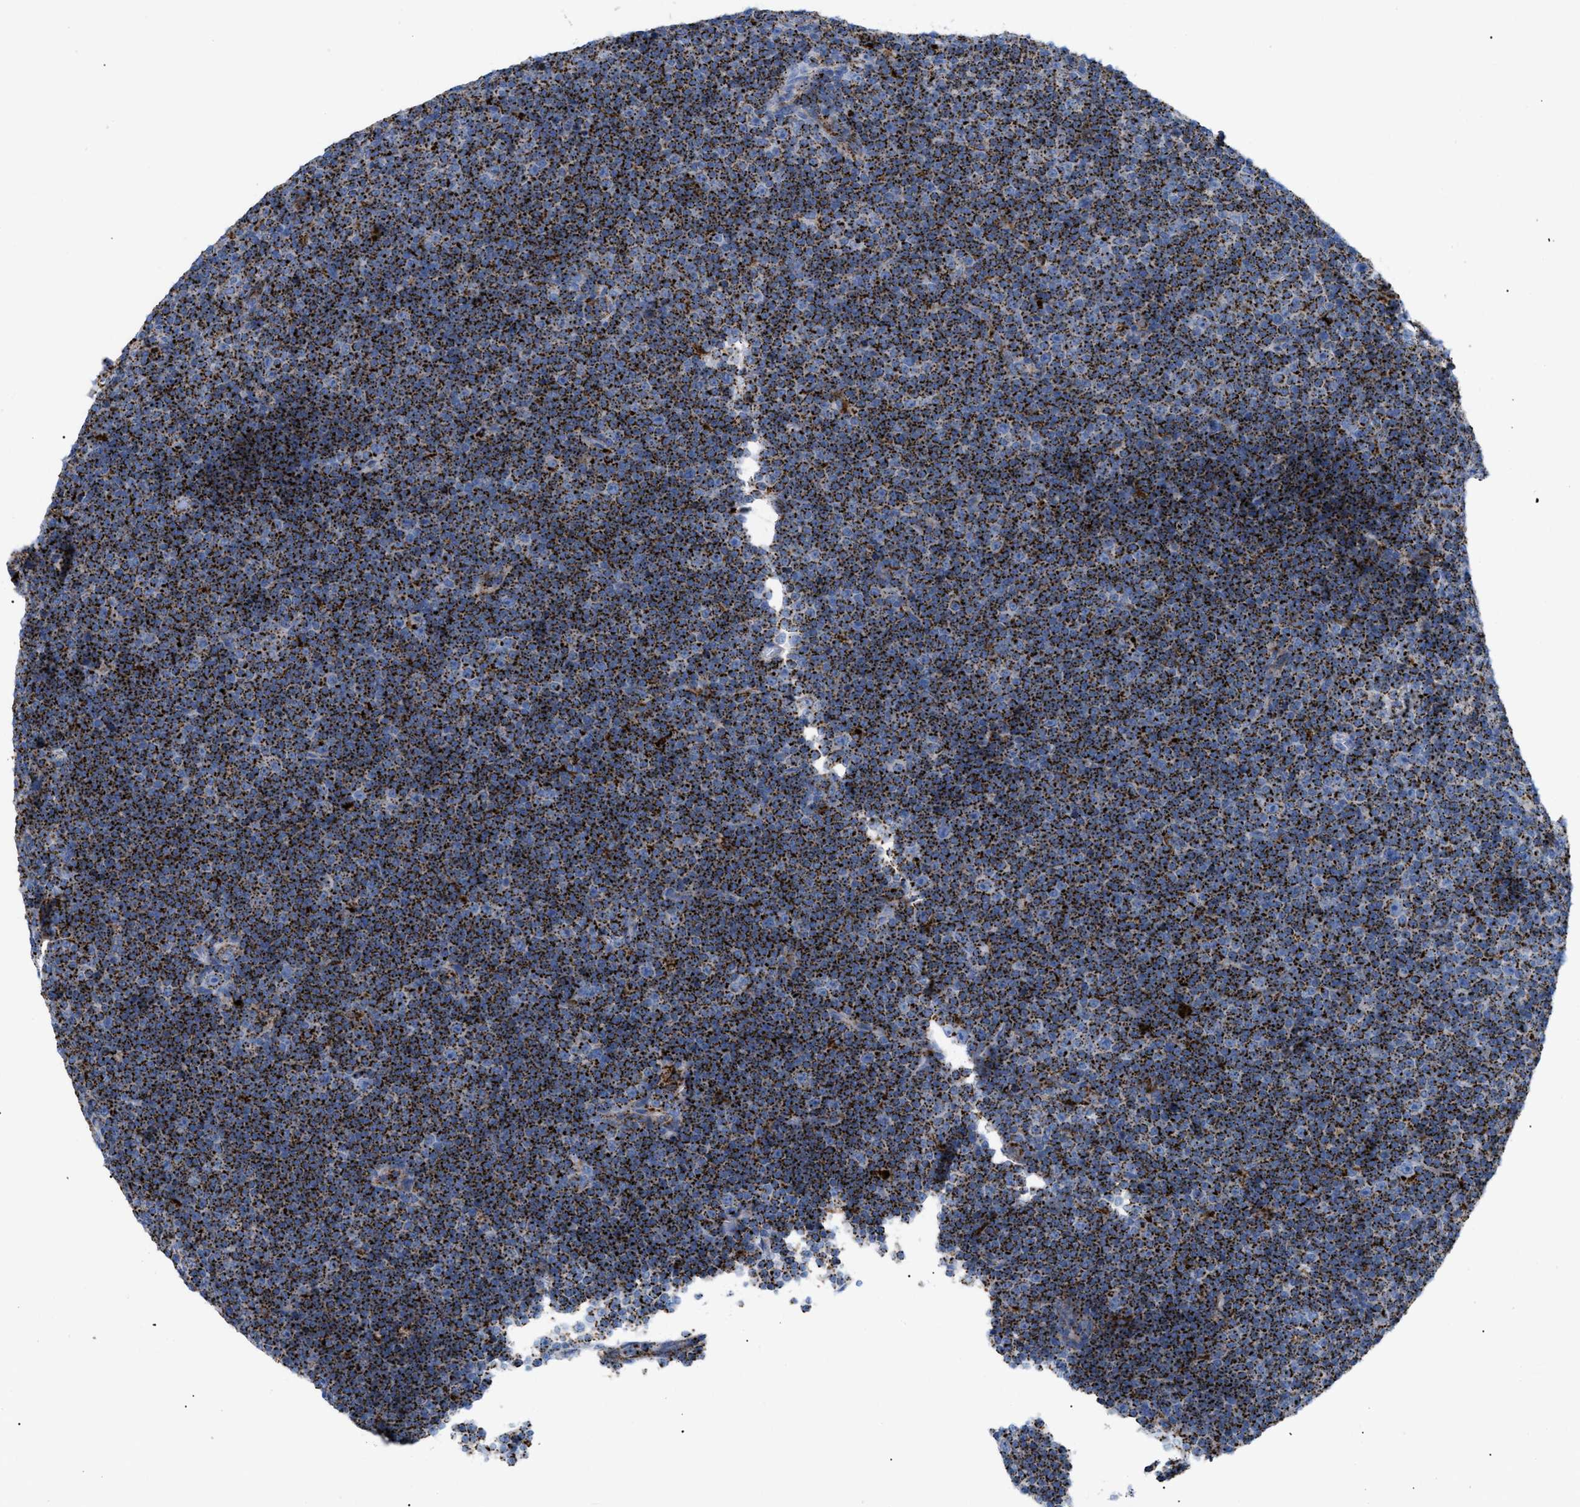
{"staining": {"intensity": "strong", "quantity": ">75%", "location": "cytoplasmic/membranous"}, "tissue": "lymphoma", "cell_type": "Tumor cells", "image_type": "cancer", "snomed": [{"axis": "morphology", "description": "Malignant lymphoma, non-Hodgkin's type, Low grade"}, {"axis": "topography", "description": "Lymph node"}], "caption": "Tumor cells exhibit strong cytoplasmic/membranous expression in approximately >75% of cells in malignant lymphoma, non-Hodgkin's type (low-grade).", "gene": "DRAM2", "patient": {"sex": "female", "age": 67}}